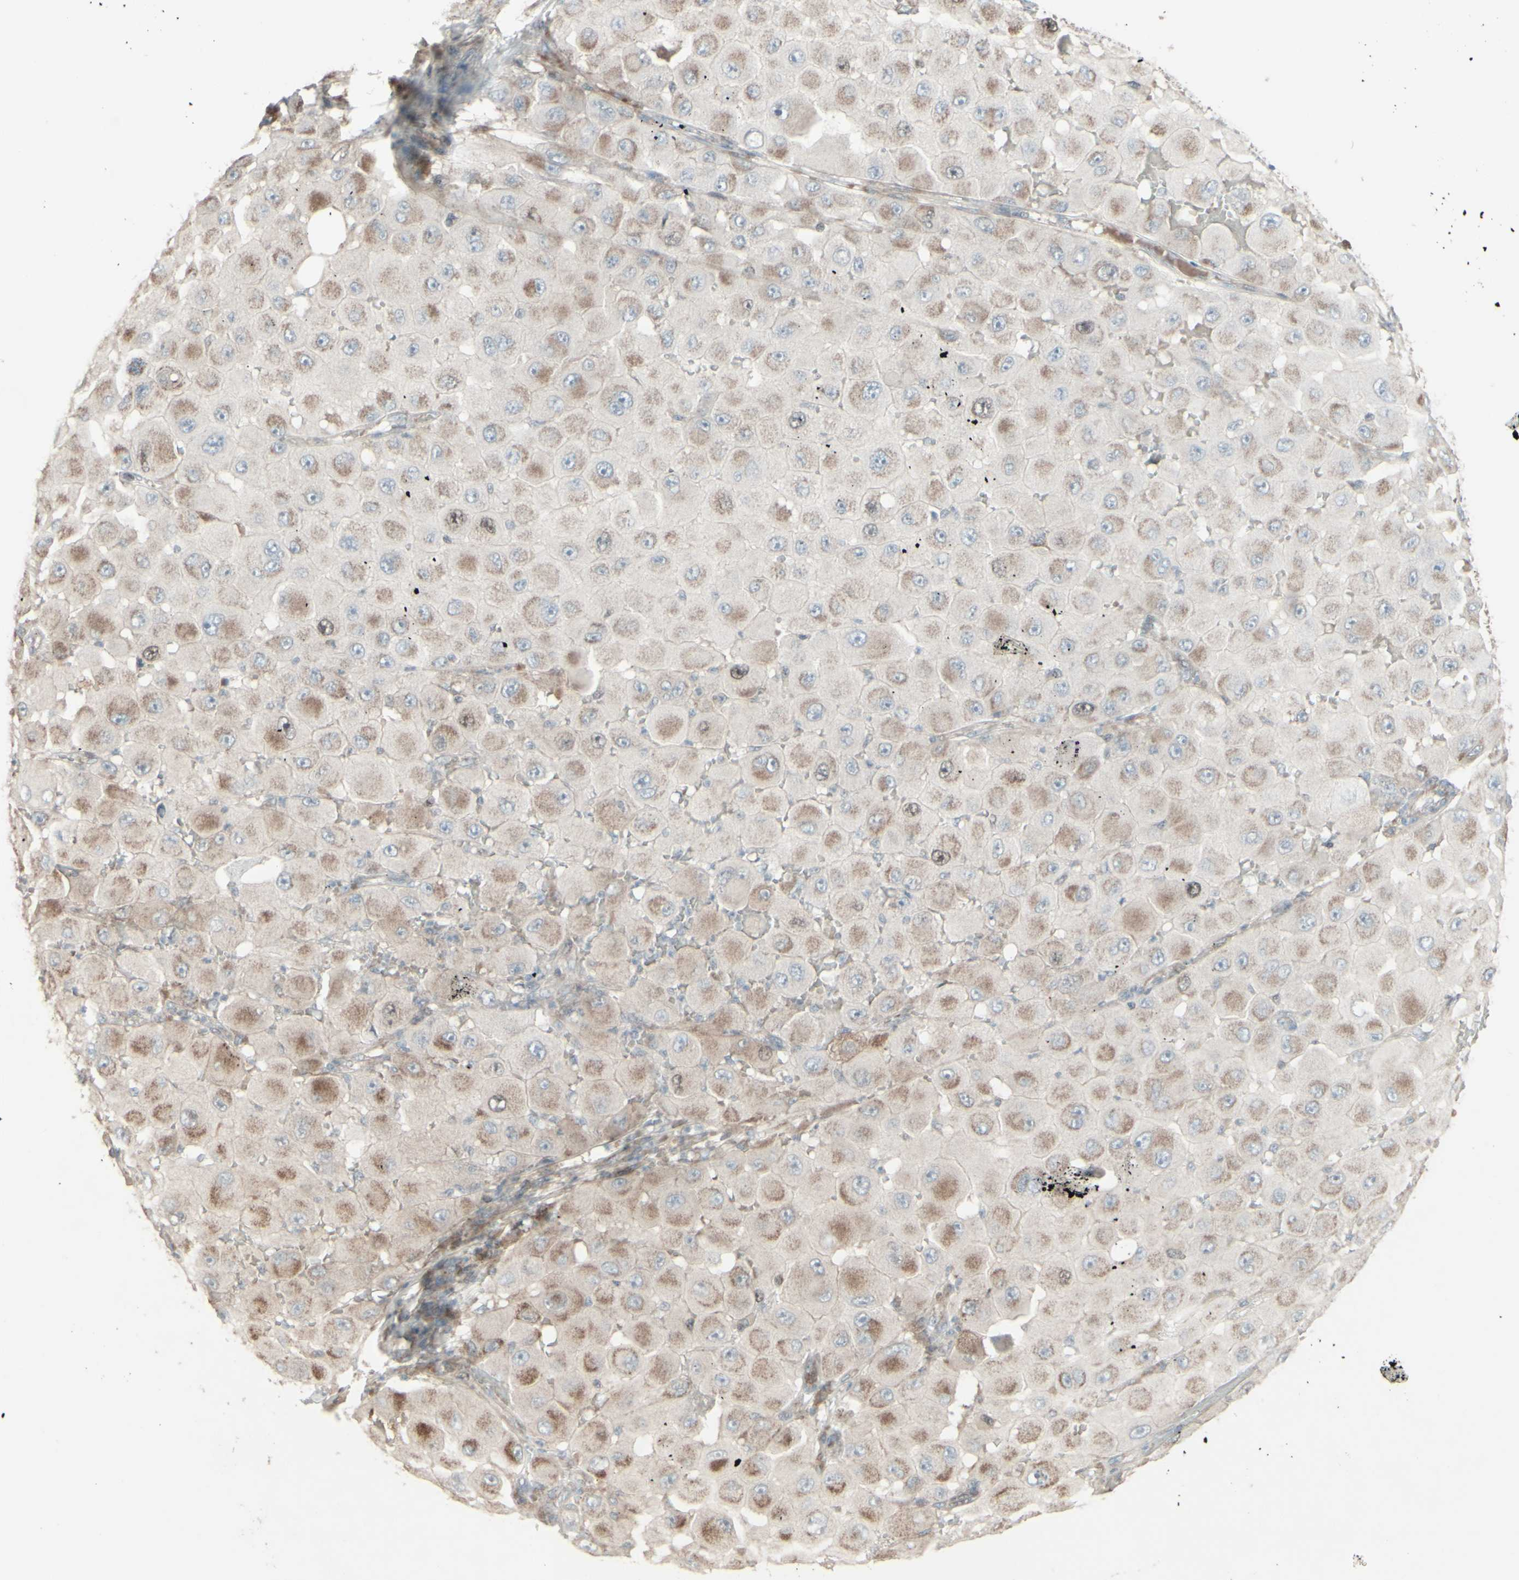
{"staining": {"intensity": "moderate", "quantity": ">75%", "location": "cytoplasmic/membranous"}, "tissue": "melanoma", "cell_type": "Tumor cells", "image_type": "cancer", "snomed": [{"axis": "morphology", "description": "Malignant melanoma, NOS"}, {"axis": "topography", "description": "Skin"}], "caption": "DAB immunohistochemical staining of malignant melanoma displays moderate cytoplasmic/membranous protein expression in about >75% of tumor cells. The staining was performed using DAB, with brown indicating positive protein expression. Nuclei are stained blue with hematoxylin.", "gene": "GMNN", "patient": {"sex": "female", "age": 81}}